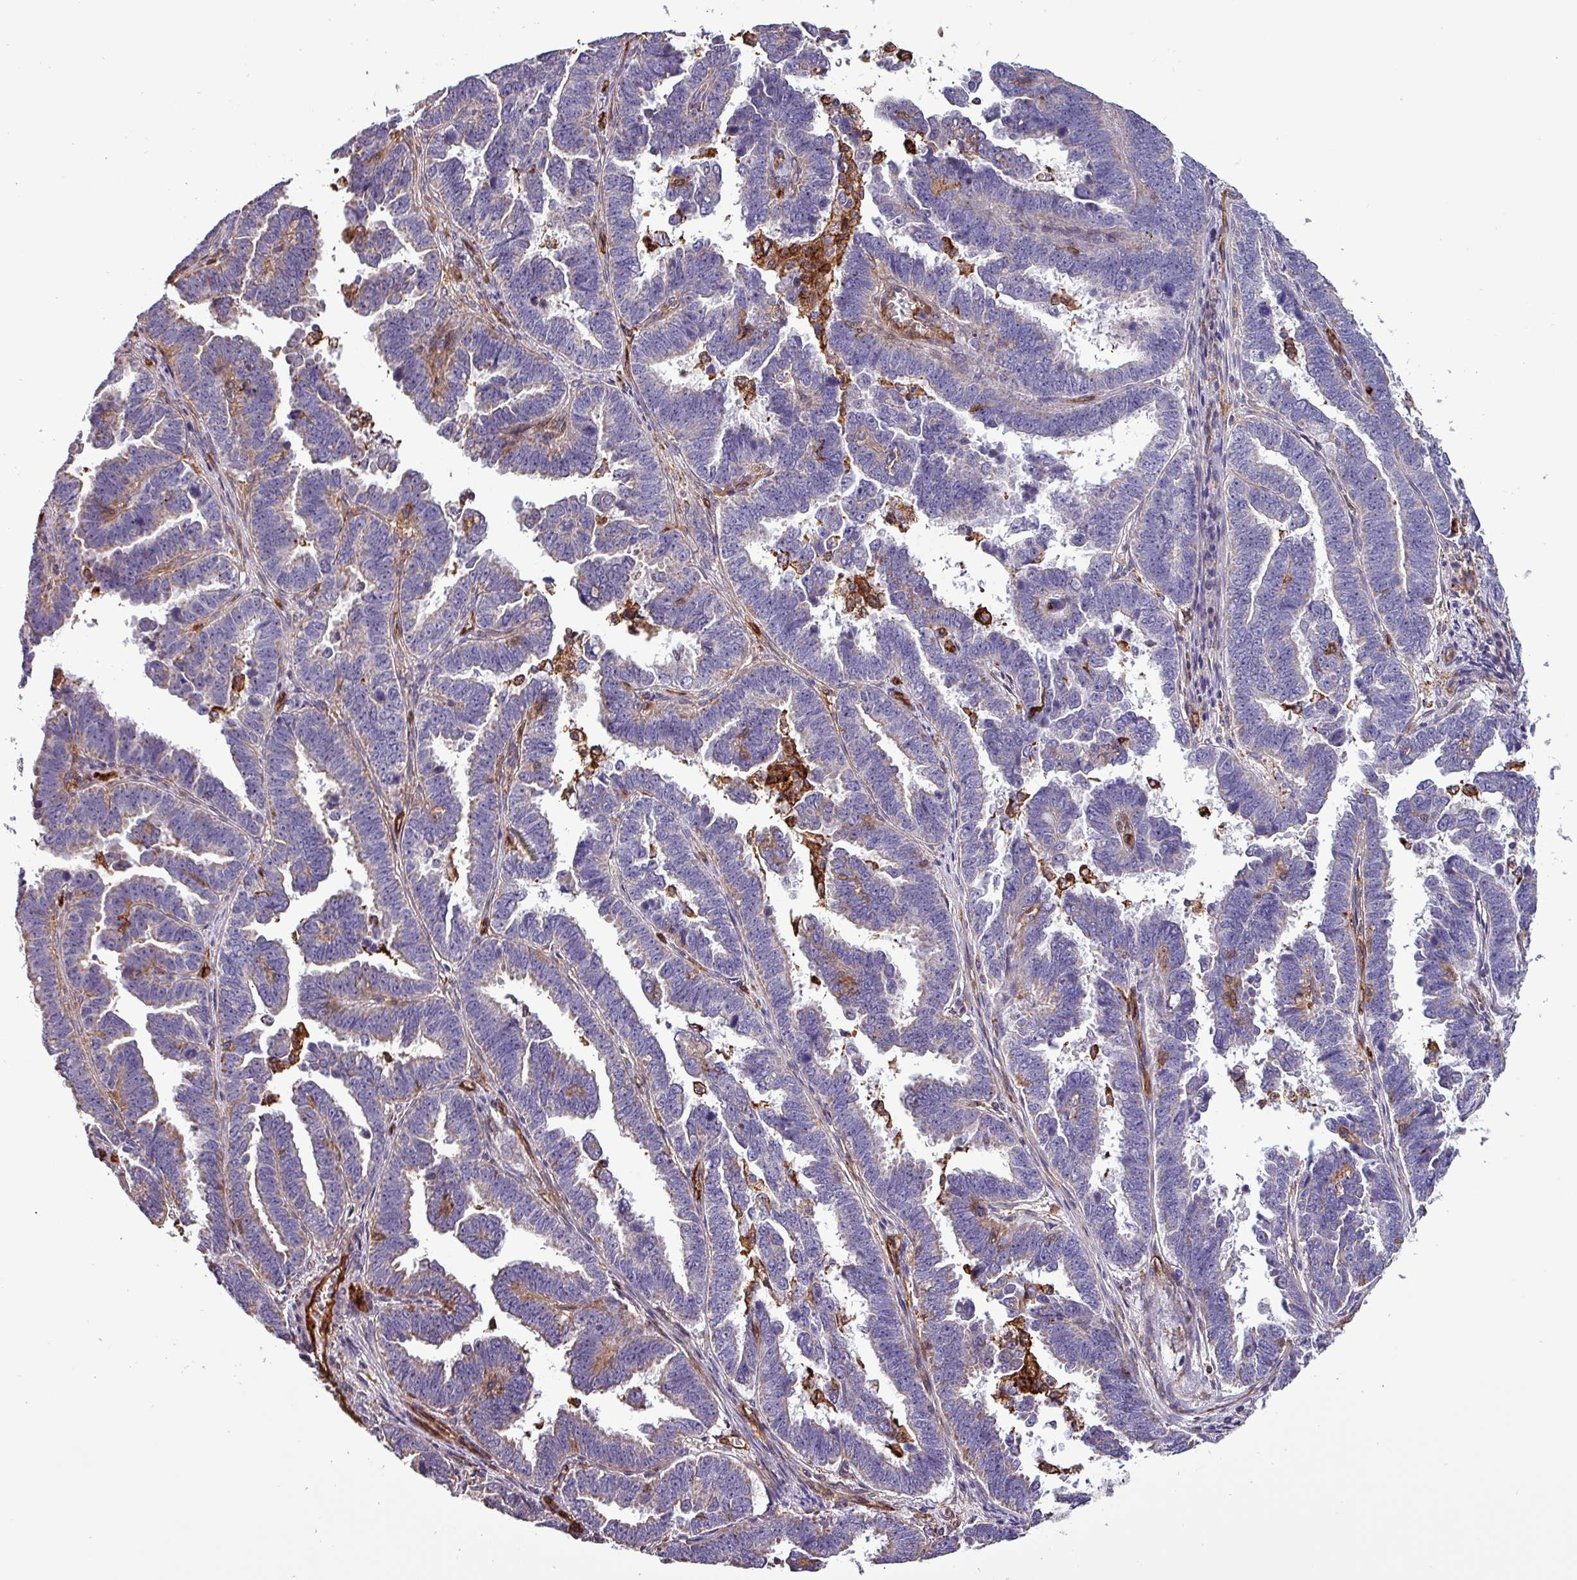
{"staining": {"intensity": "negative", "quantity": "none", "location": "none"}, "tissue": "endometrial cancer", "cell_type": "Tumor cells", "image_type": "cancer", "snomed": [{"axis": "morphology", "description": "Adenocarcinoma, NOS"}, {"axis": "topography", "description": "Endometrium"}], "caption": "There is no significant positivity in tumor cells of adenocarcinoma (endometrial).", "gene": "SCIN", "patient": {"sex": "female", "age": 75}}